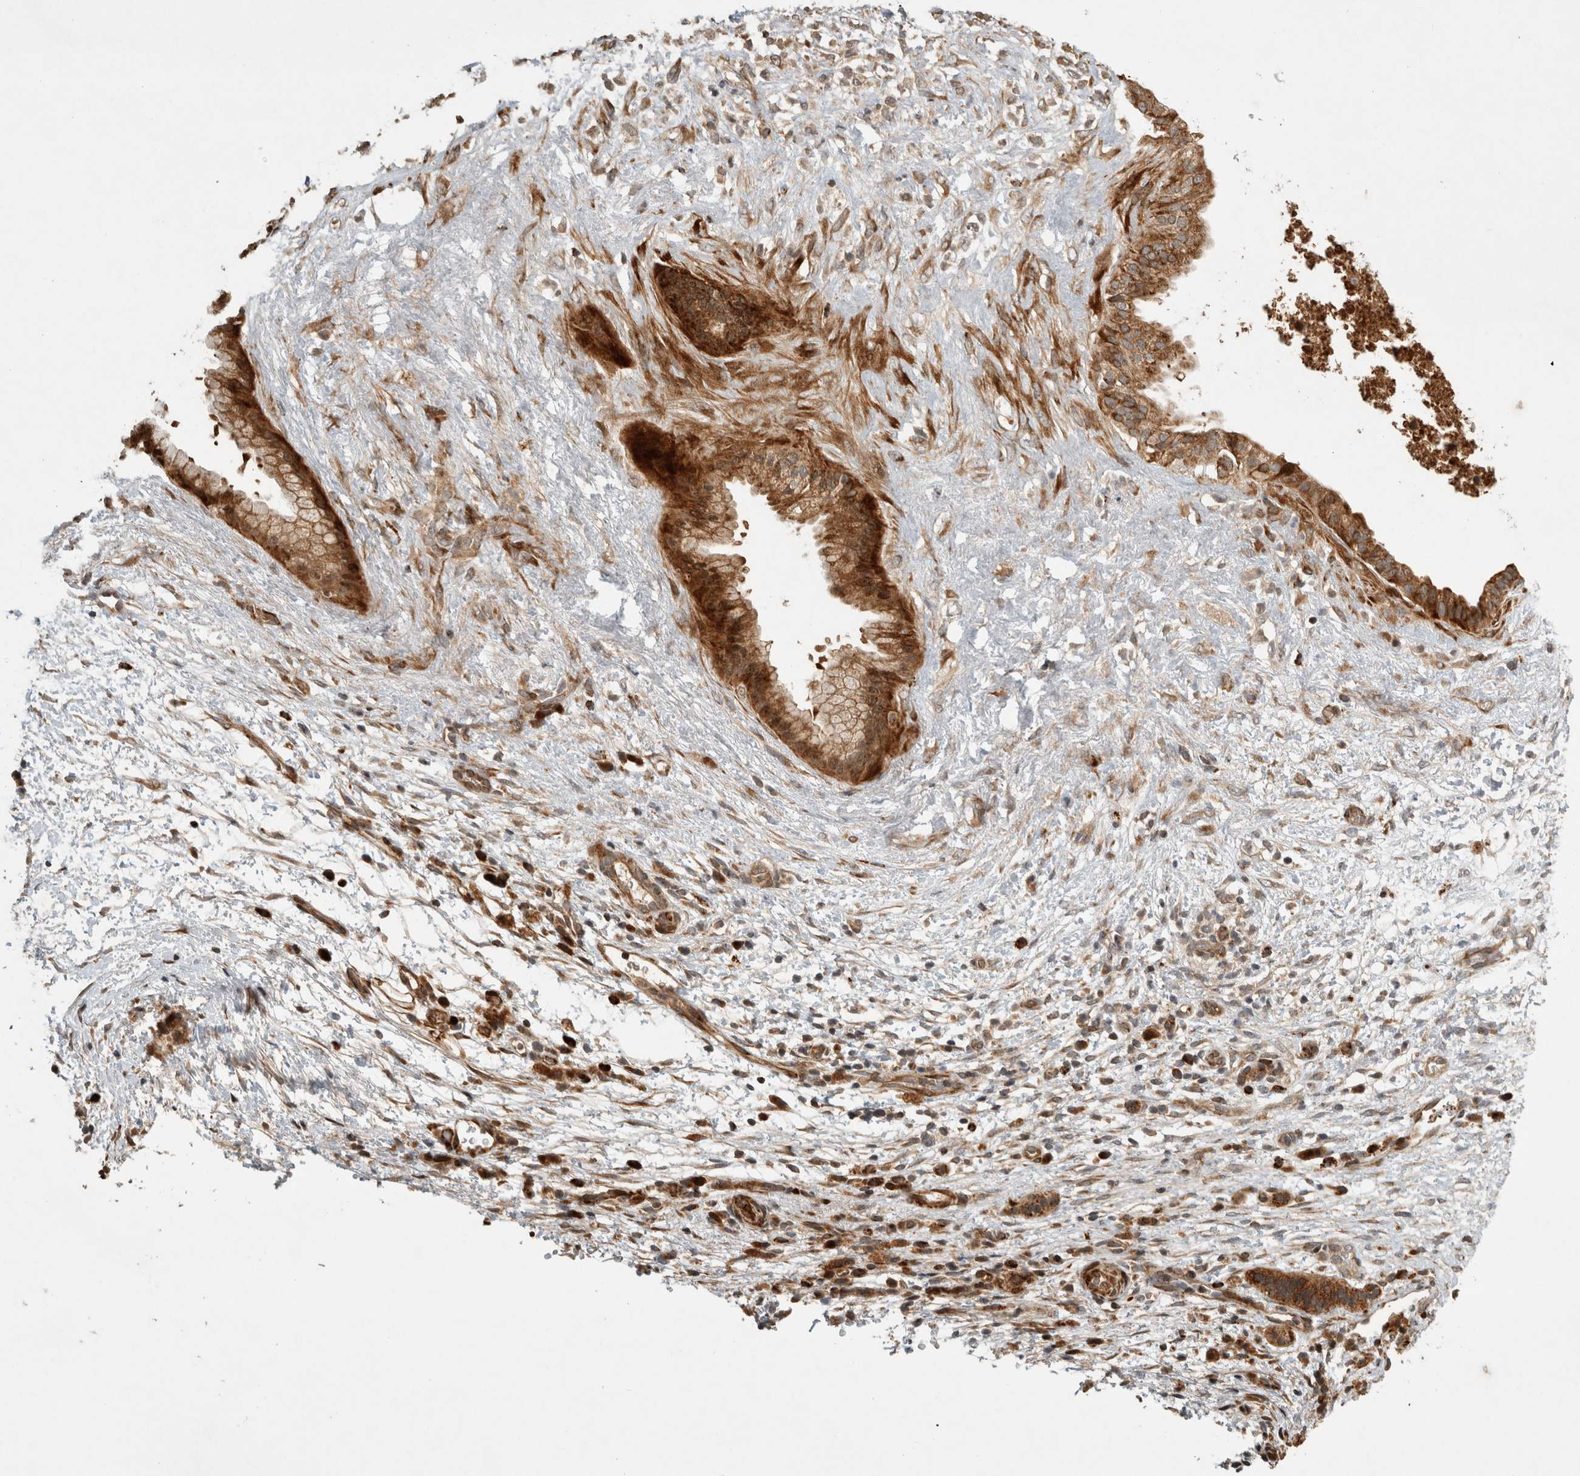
{"staining": {"intensity": "strong", "quantity": ">75%", "location": "cytoplasmic/membranous"}, "tissue": "pancreatic cancer", "cell_type": "Tumor cells", "image_type": "cancer", "snomed": [{"axis": "morphology", "description": "Adenocarcinoma, NOS"}, {"axis": "topography", "description": "Pancreas"}], "caption": "Strong cytoplasmic/membranous protein staining is identified in approximately >75% of tumor cells in adenocarcinoma (pancreatic). (DAB IHC with brightfield microscopy, high magnification).", "gene": "SERAC1", "patient": {"sex": "female", "age": 78}}